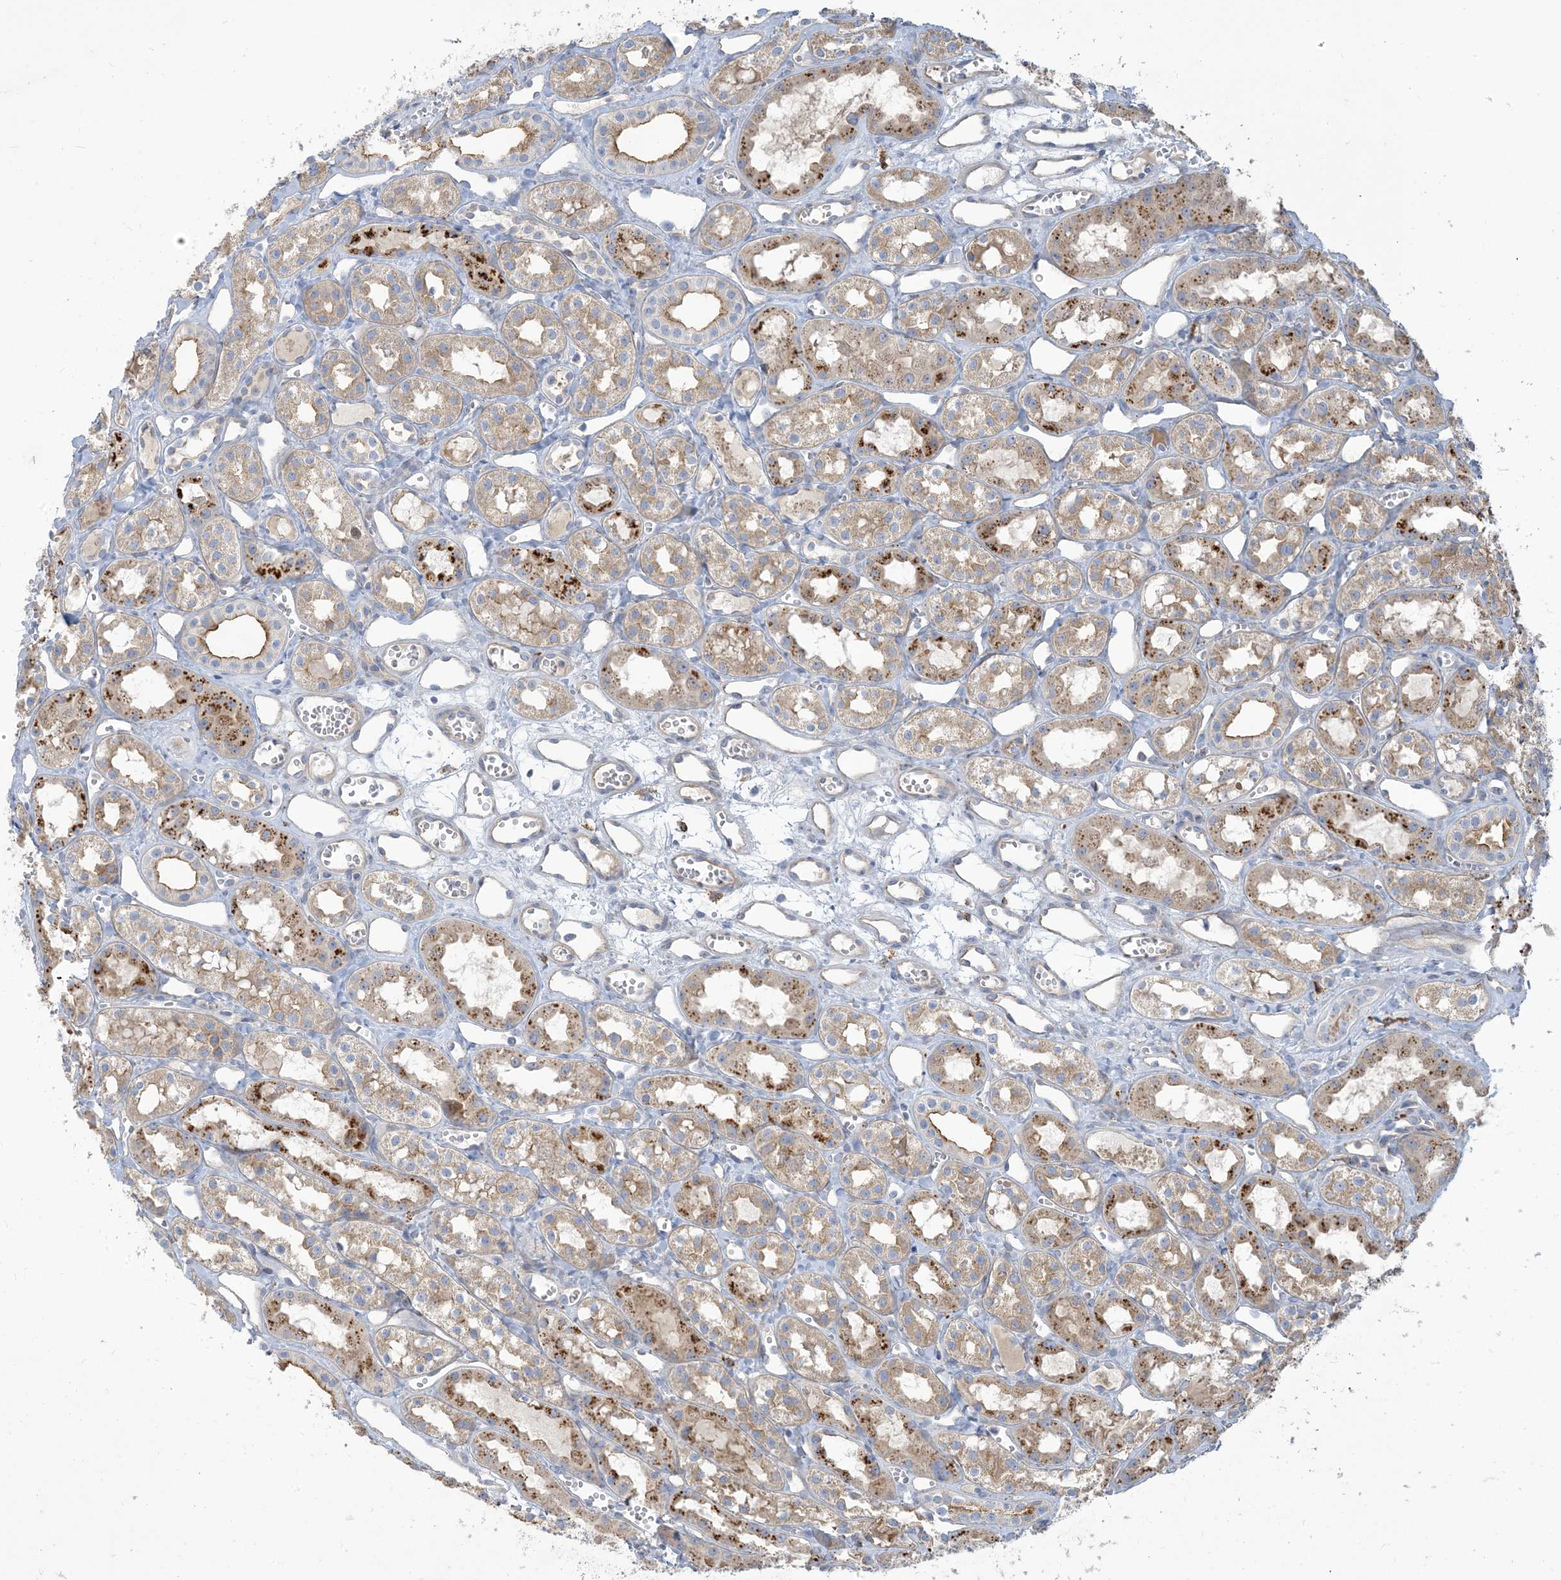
{"staining": {"intensity": "weak", "quantity": "25%-75%", "location": "cytoplasmic/membranous"}, "tissue": "kidney", "cell_type": "Cells in glomeruli", "image_type": "normal", "snomed": [{"axis": "morphology", "description": "Normal tissue, NOS"}, {"axis": "topography", "description": "Kidney"}], "caption": "A low amount of weak cytoplasmic/membranous expression is identified in approximately 25%-75% of cells in glomeruli in unremarkable kidney. (DAB (3,3'-diaminobenzidine) IHC with brightfield microscopy, high magnification).", "gene": "PEAR1", "patient": {"sex": "male", "age": 16}}